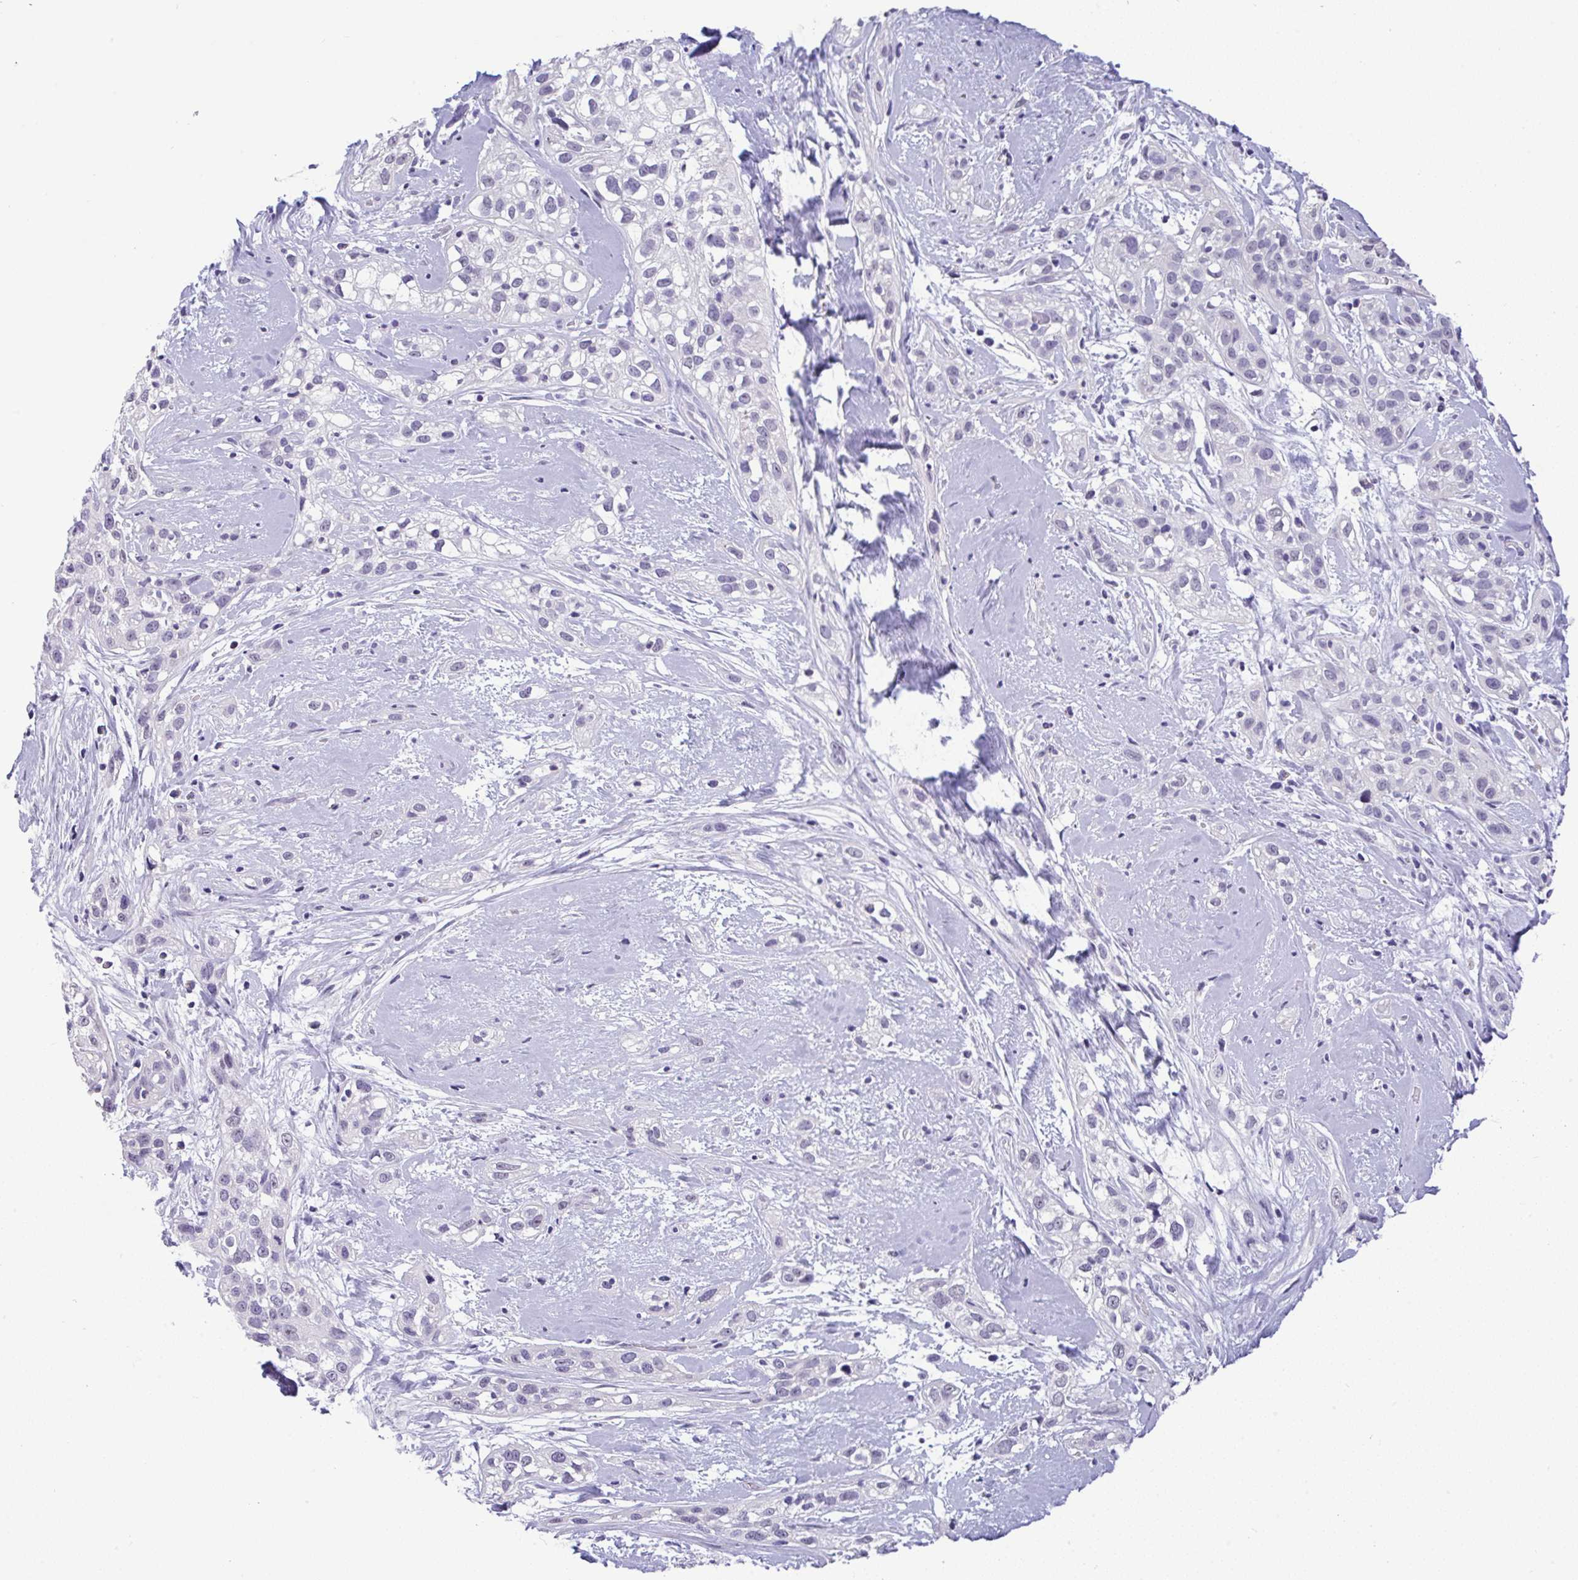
{"staining": {"intensity": "negative", "quantity": "none", "location": "none"}, "tissue": "skin cancer", "cell_type": "Tumor cells", "image_type": "cancer", "snomed": [{"axis": "morphology", "description": "Squamous cell carcinoma, NOS"}, {"axis": "topography", "description": "Skin"}], "caption": "Tumor cells are negative for protein expression in human squamous cell carcinoma (skin). (Stains: DAB IHC with hematoxylin counter stain, Microscopy: brightfield microscopy at high magnification).", "gene": "YBX2", "patient": {"sex": "male", "age": 82}}